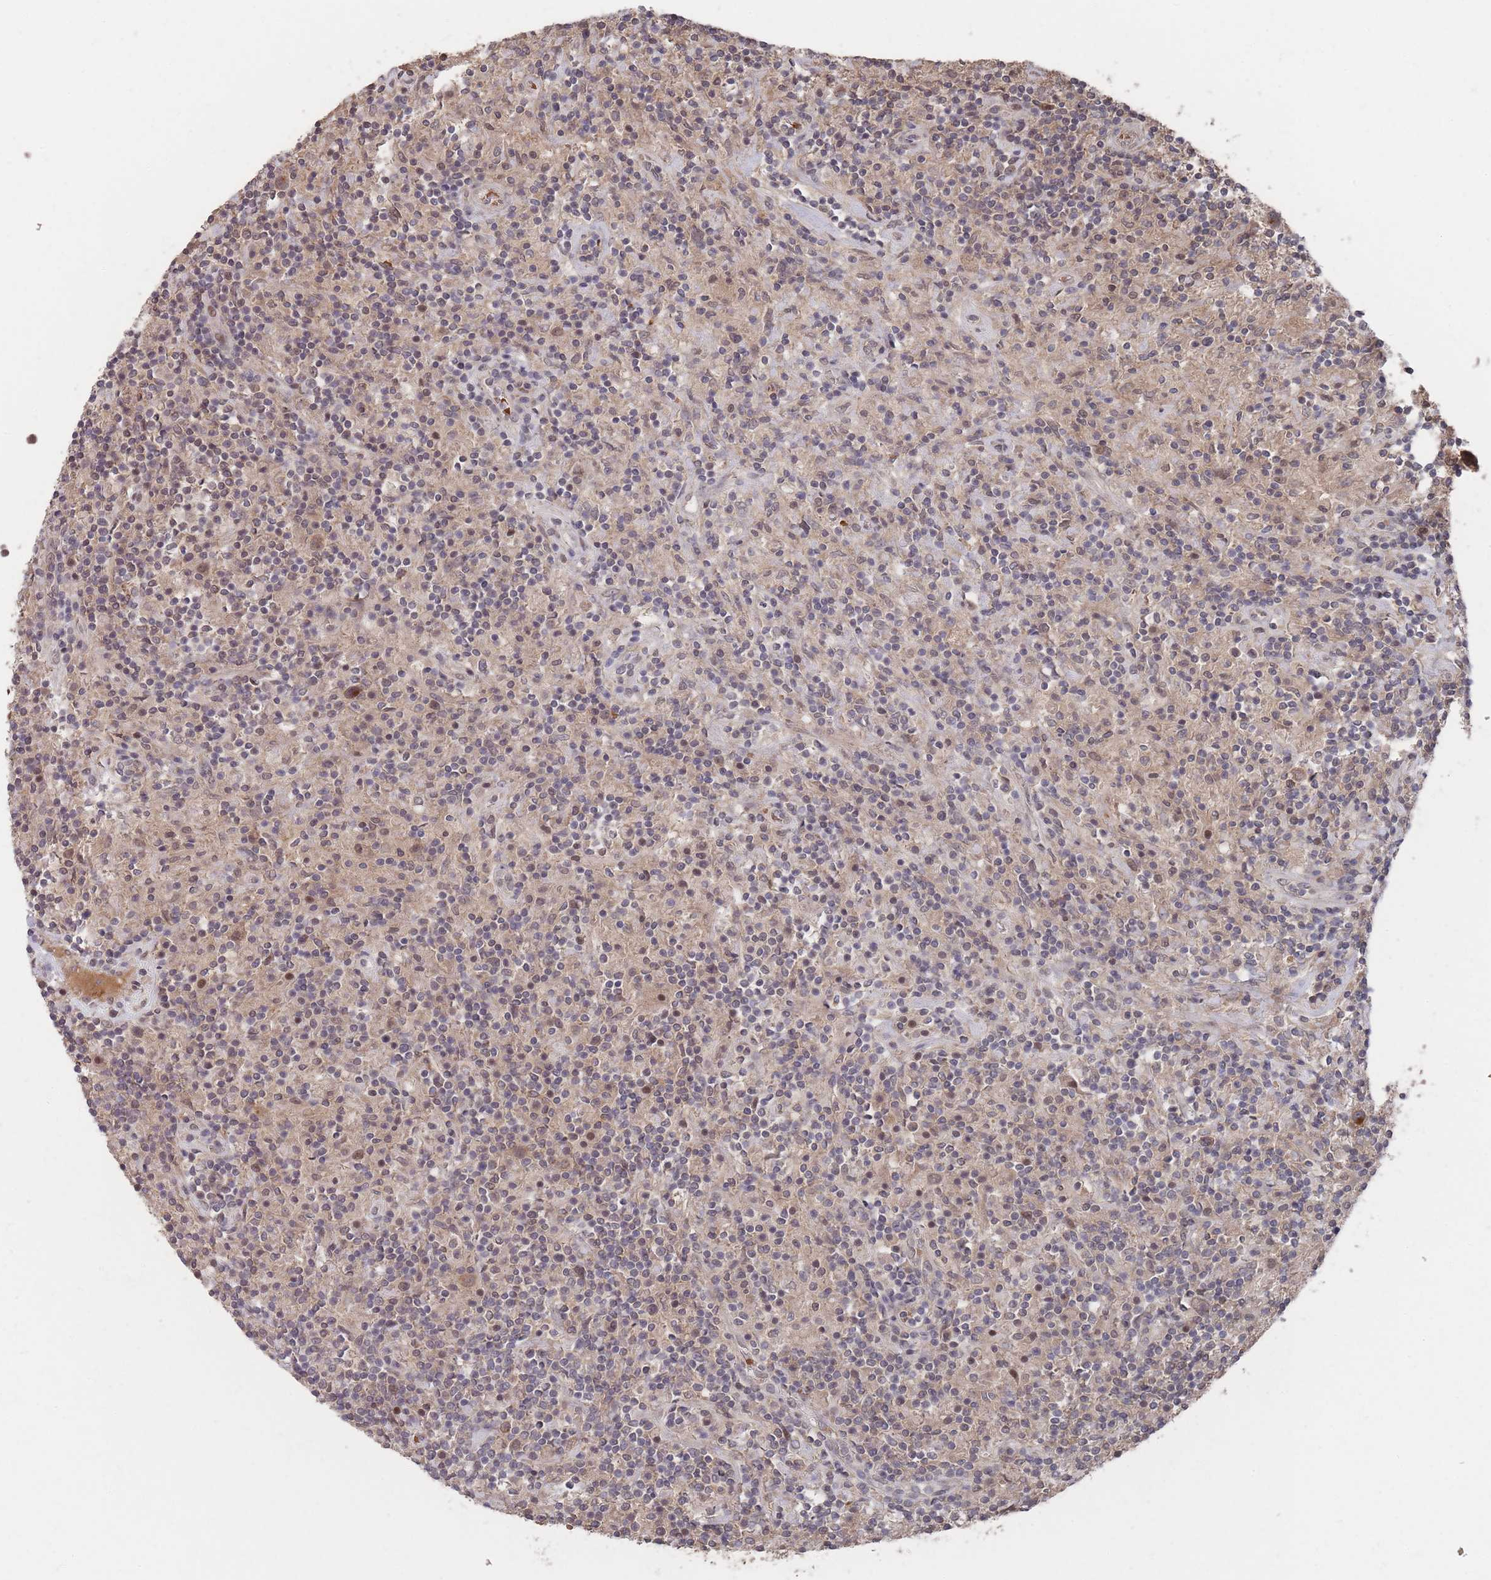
{"staining": {"intensity": "weak", "quantity": "25%-75%", "location": "cytoplasmic/membranous"}, "tissue": "lymphoma", "cell_type": "Tumor cells", "image_type": "cancer", "snomed": [{"axis": "morphology", "description": "Hodgkin's disease, NOS"}, {"axis": "topography", "description": "Lymph node"}], "caption": "Human lymphoma stained with a brown dye shows weak cytoplasmic/membranous positive expression in about 25%-75% of tumor cells.", "gene": "SF3B1", "patient": {"sex": "male", "age": 70}}